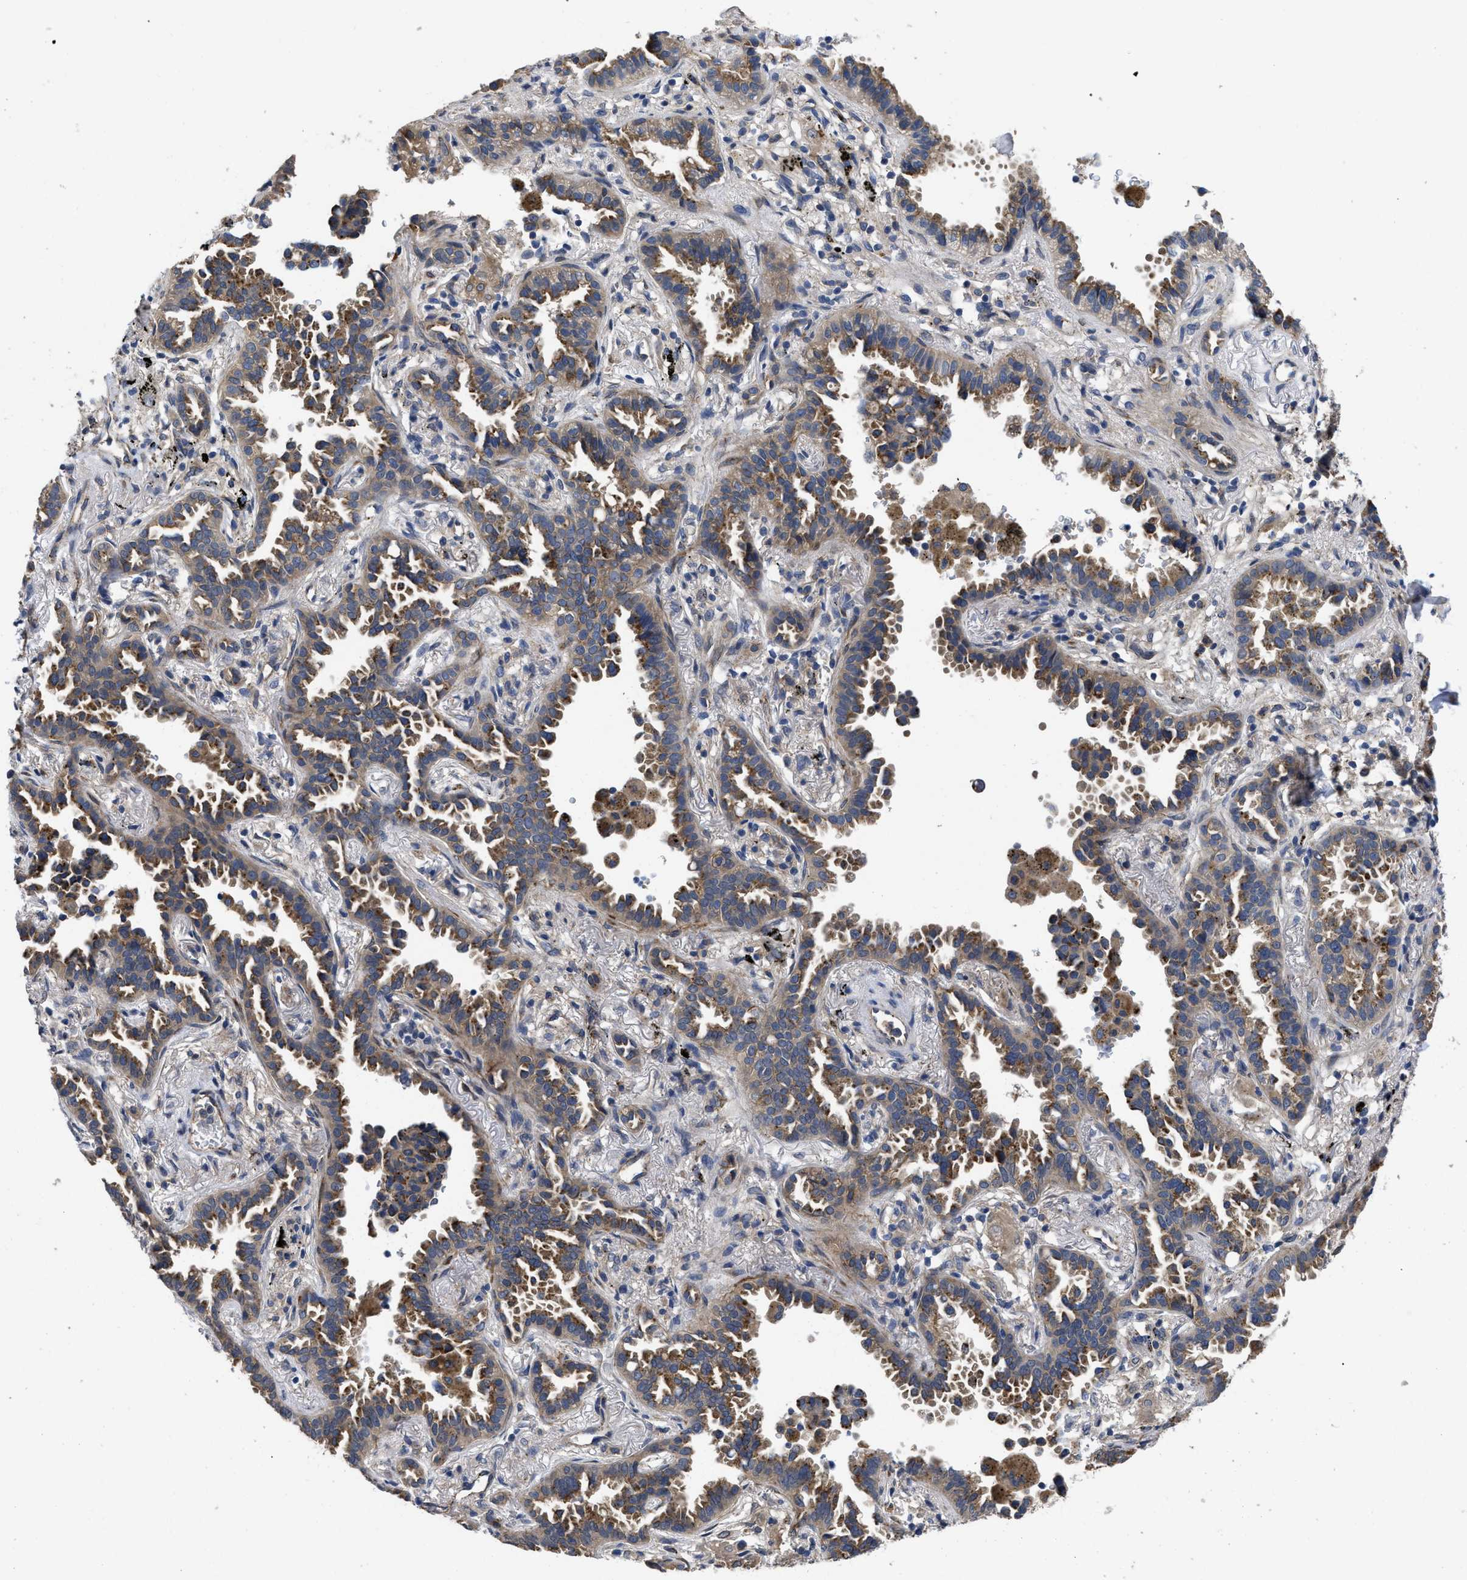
{"staining": {"intensity": "moderate", "quantity": ">75%", "location": "cytoplasmic/membranous"}, "tissue": "lung cancer", "cell_type": "Tumor cells", "image_type": "cancer", "snomed": [{"axis": "morphology", "description": "Normal tissue, NOS"}, {"axis": "morphology", "description": "Adenocarcinoma, NOS"}, {"axis": "topography", "description": "Lung"}], "caption": "Lung adenocarcinoma stained with a protein marker reveals moderate staining in tumor cells.", "gene": "PKD2", "patient": {"sex": "male", "age": 59}}